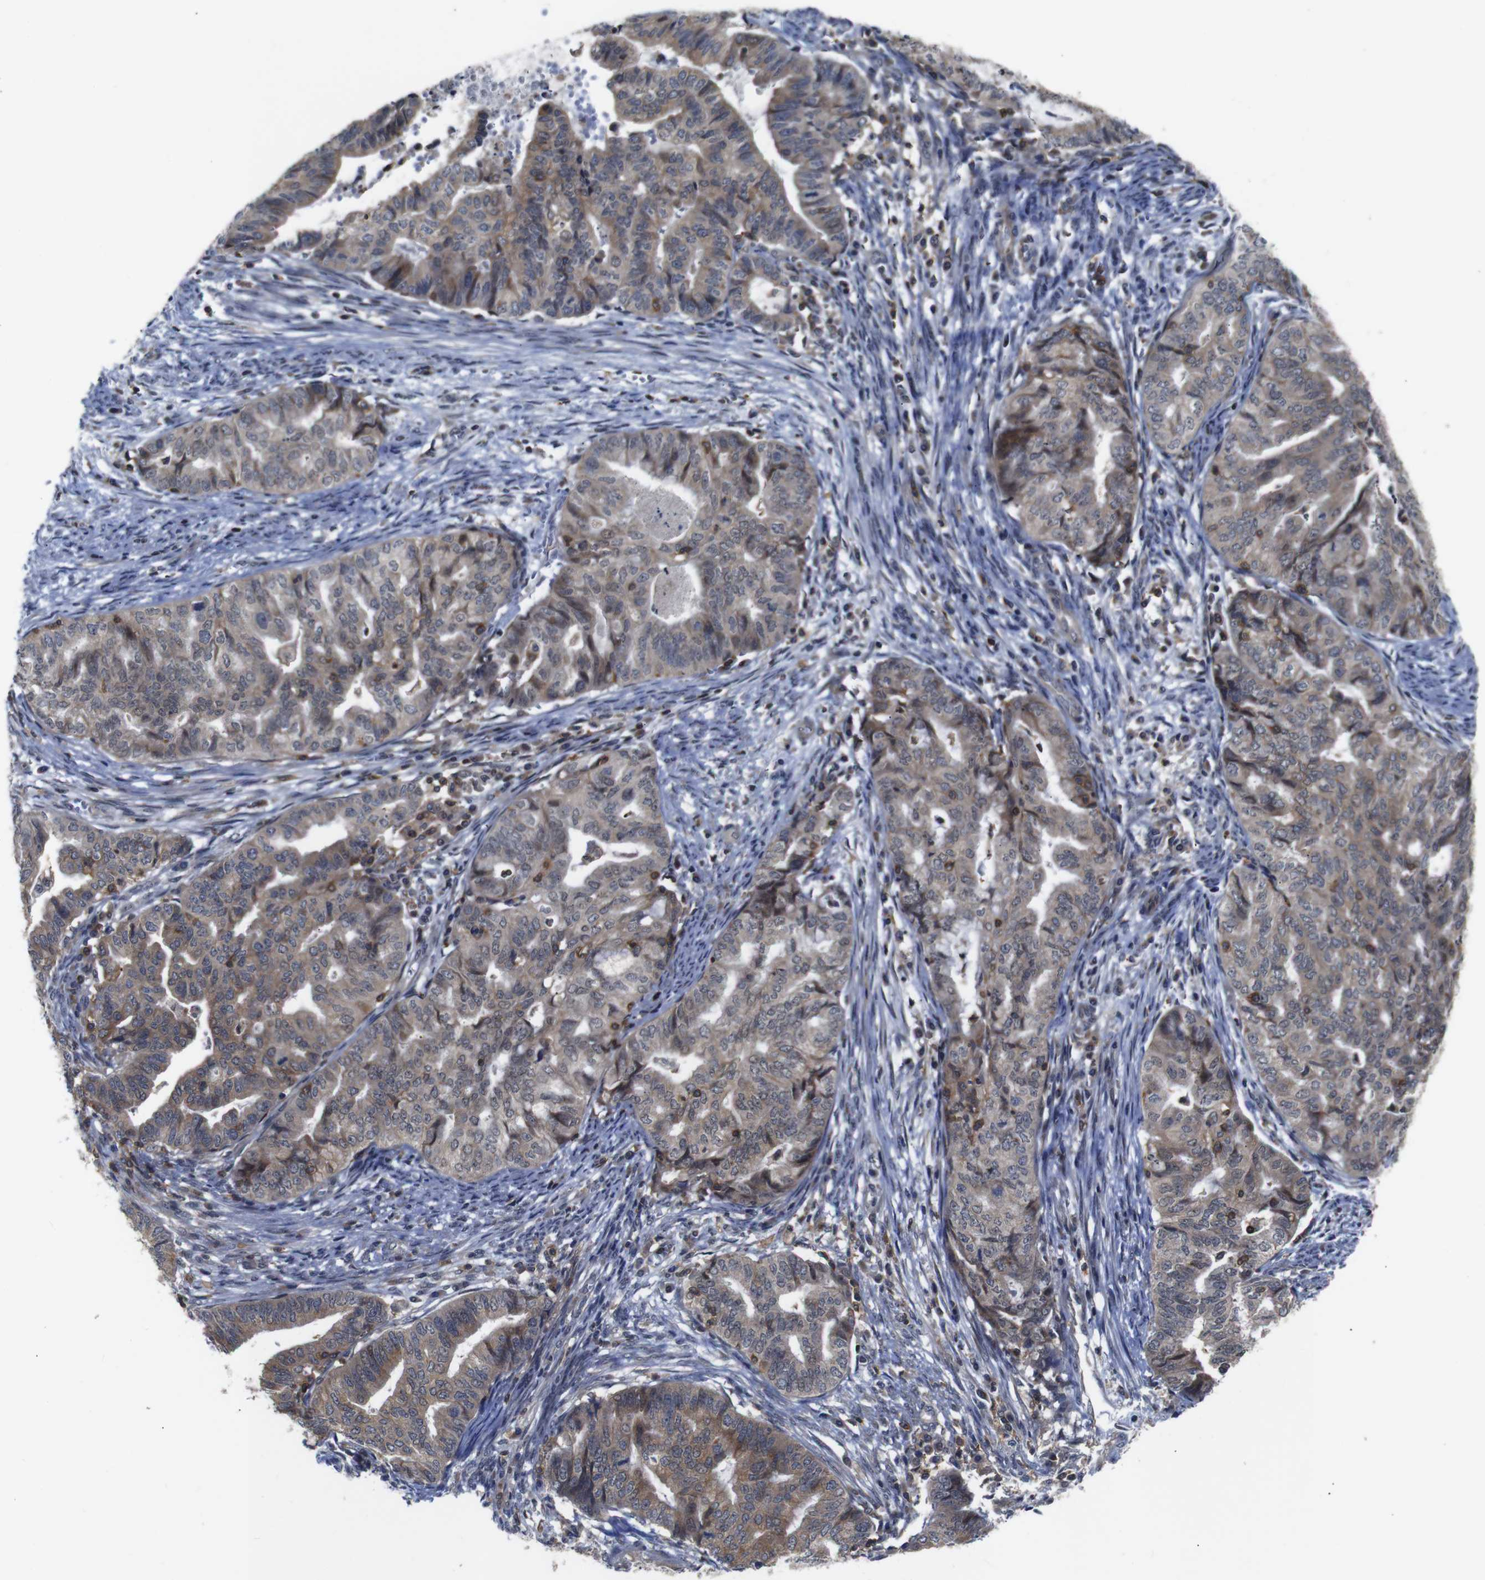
{"staining": {"intensity": "moderate", "quantity": ">75%", "location": "cytoplasmic/membranous"}, "tissue": "endometrial cancer", "cell_type": "Tumor cells", "image_type": "cancer", "snomed": [{"axis": "morphology", "description": "Adenocarcinoma, NOS"}, {"axis": "topography", "description": "Endometrium"}], "caption": "Moderate cytoplasmic/membranous expression is identified in approximately >75% of tumor cells in endometrial cancer (adenocarcinoma). The protein of interest is shown in brown color, while the nuclei are stained blue.", "gene": "BRWD3", "patient": {"sex": "female", "age": 79}}